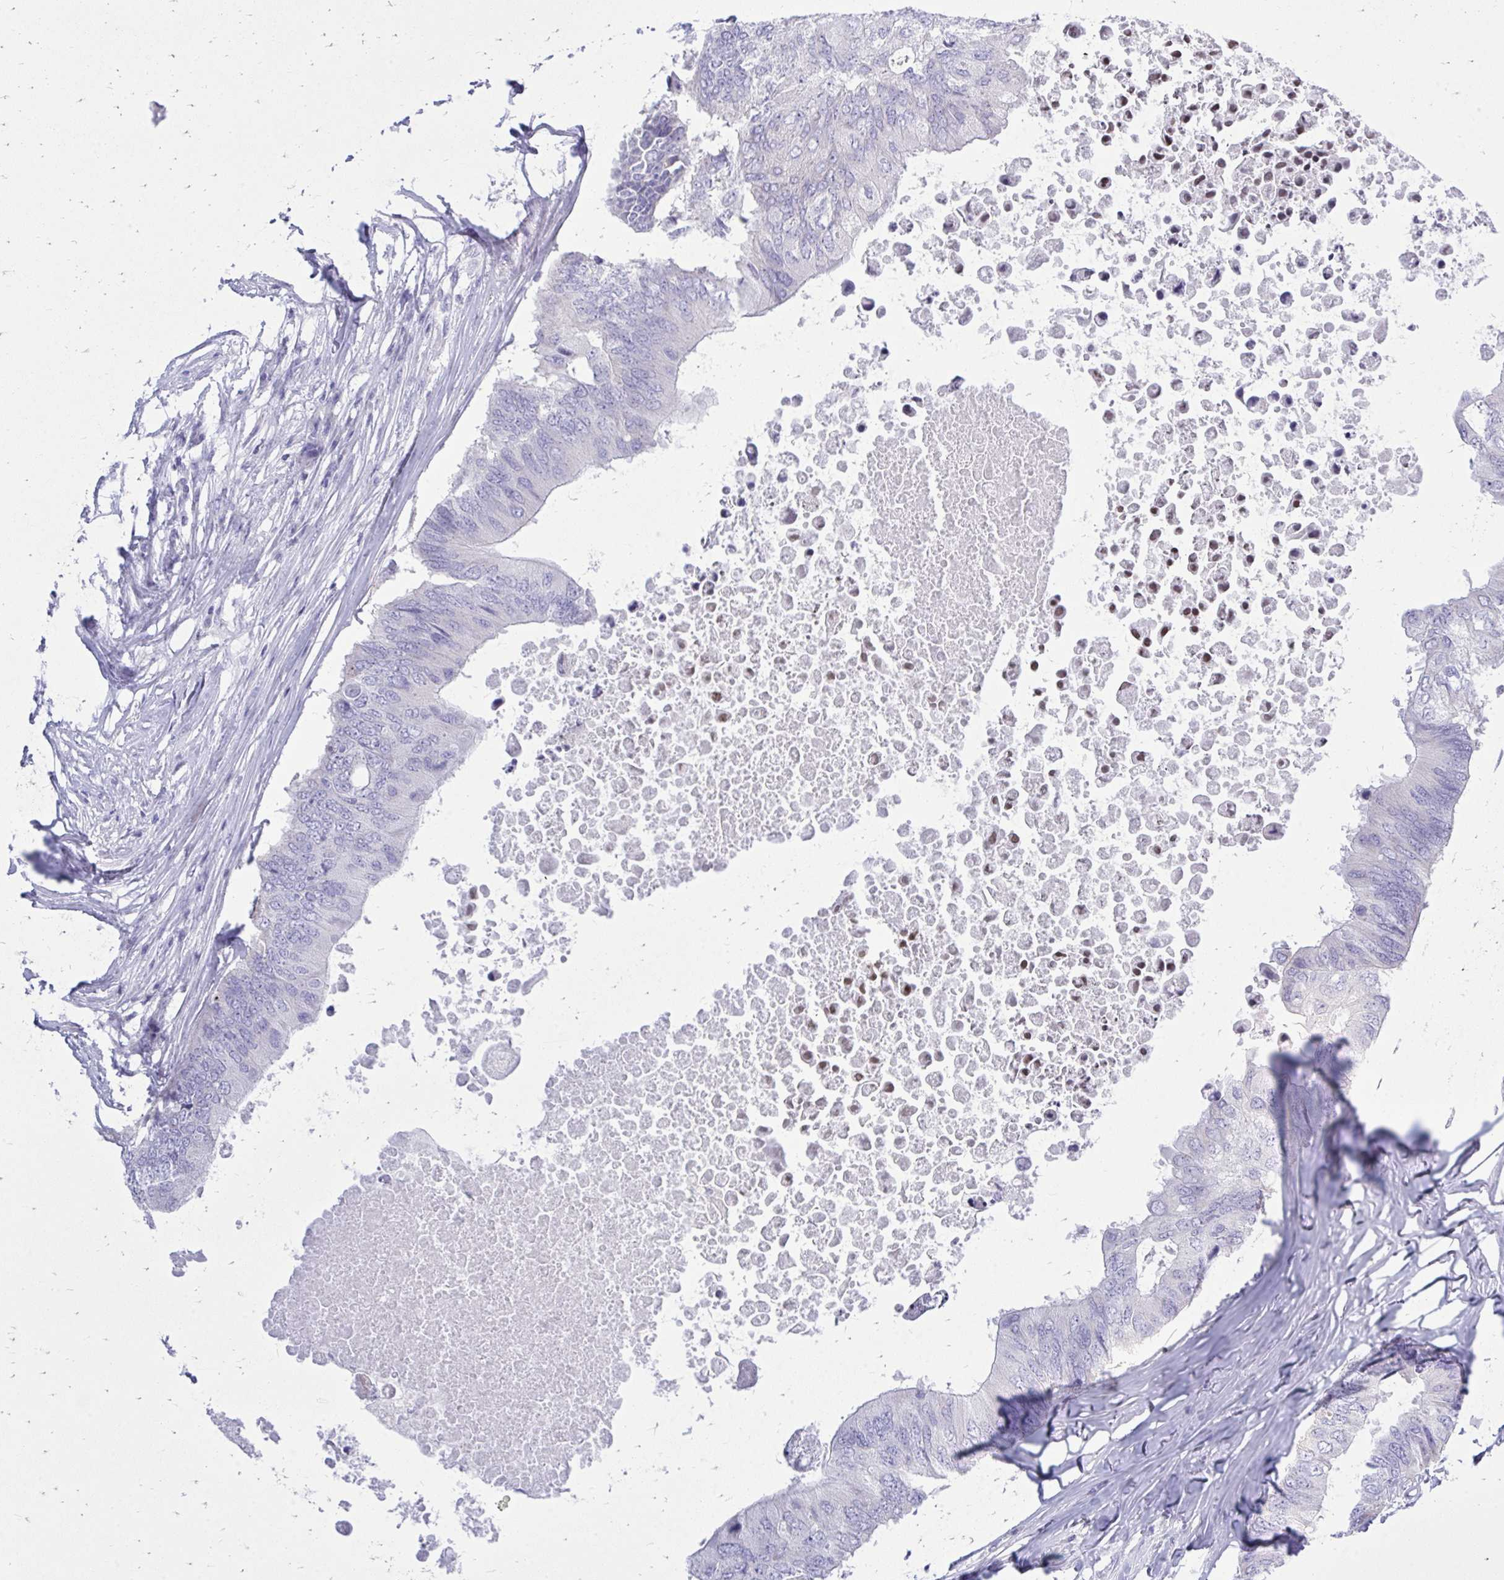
{"staining": {"intensity": "negative", "quantity": "none", "location": "none"}, "tissue": "colorectal cancer", "cell_type": "Tumor cells", "image_type": "cancer", "snomed": [{"axis": "morphology", "description": "Adenocarcinoma, NOS"}, {"axis": "topography", "description": "Colon"}], "caption": "Tumor cells show no significant protein positivity in colorectal cancer (adenocarcinoma).", "gene": "GABRA1", "patient": {"sex": "male", "age": 71}}